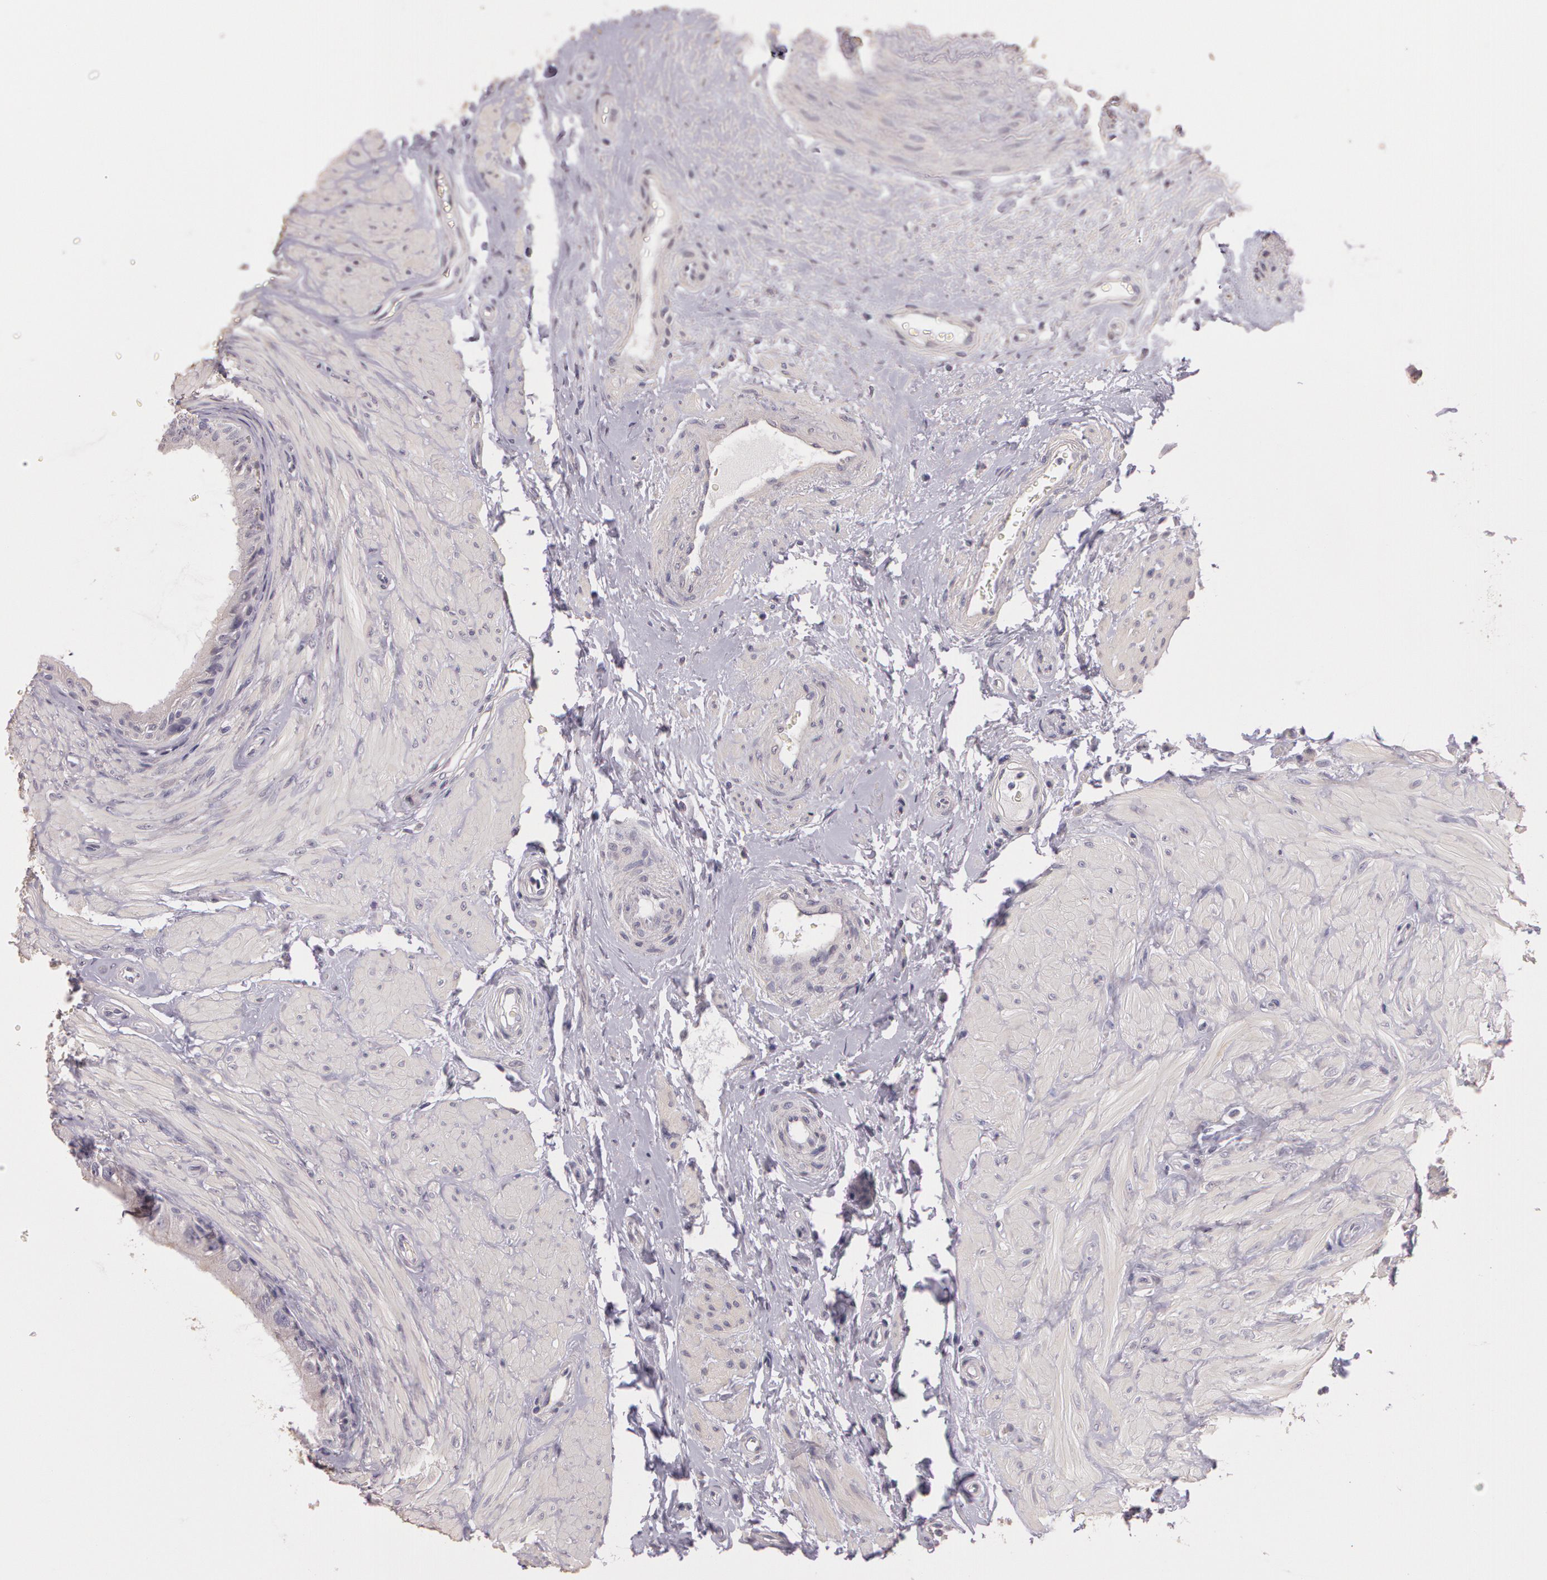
{"staining": {"intensity": "negative", "quantity": "none", "location": "none"}, "tissue": "epididymis", "cell_type": "Glandular cells", "image_type": "normal", "snomed": [{"axis": "morphology", "description": "Normal tissue, NOS"}, {"axis": "topography", "description": "Epididymis"}], "caption": "Human epididymis stained for a protein using immunohistochemistry shows no staining in glandular cells.", "gene": "G2E3", "patient": {"sex": "male", "age": 68}}